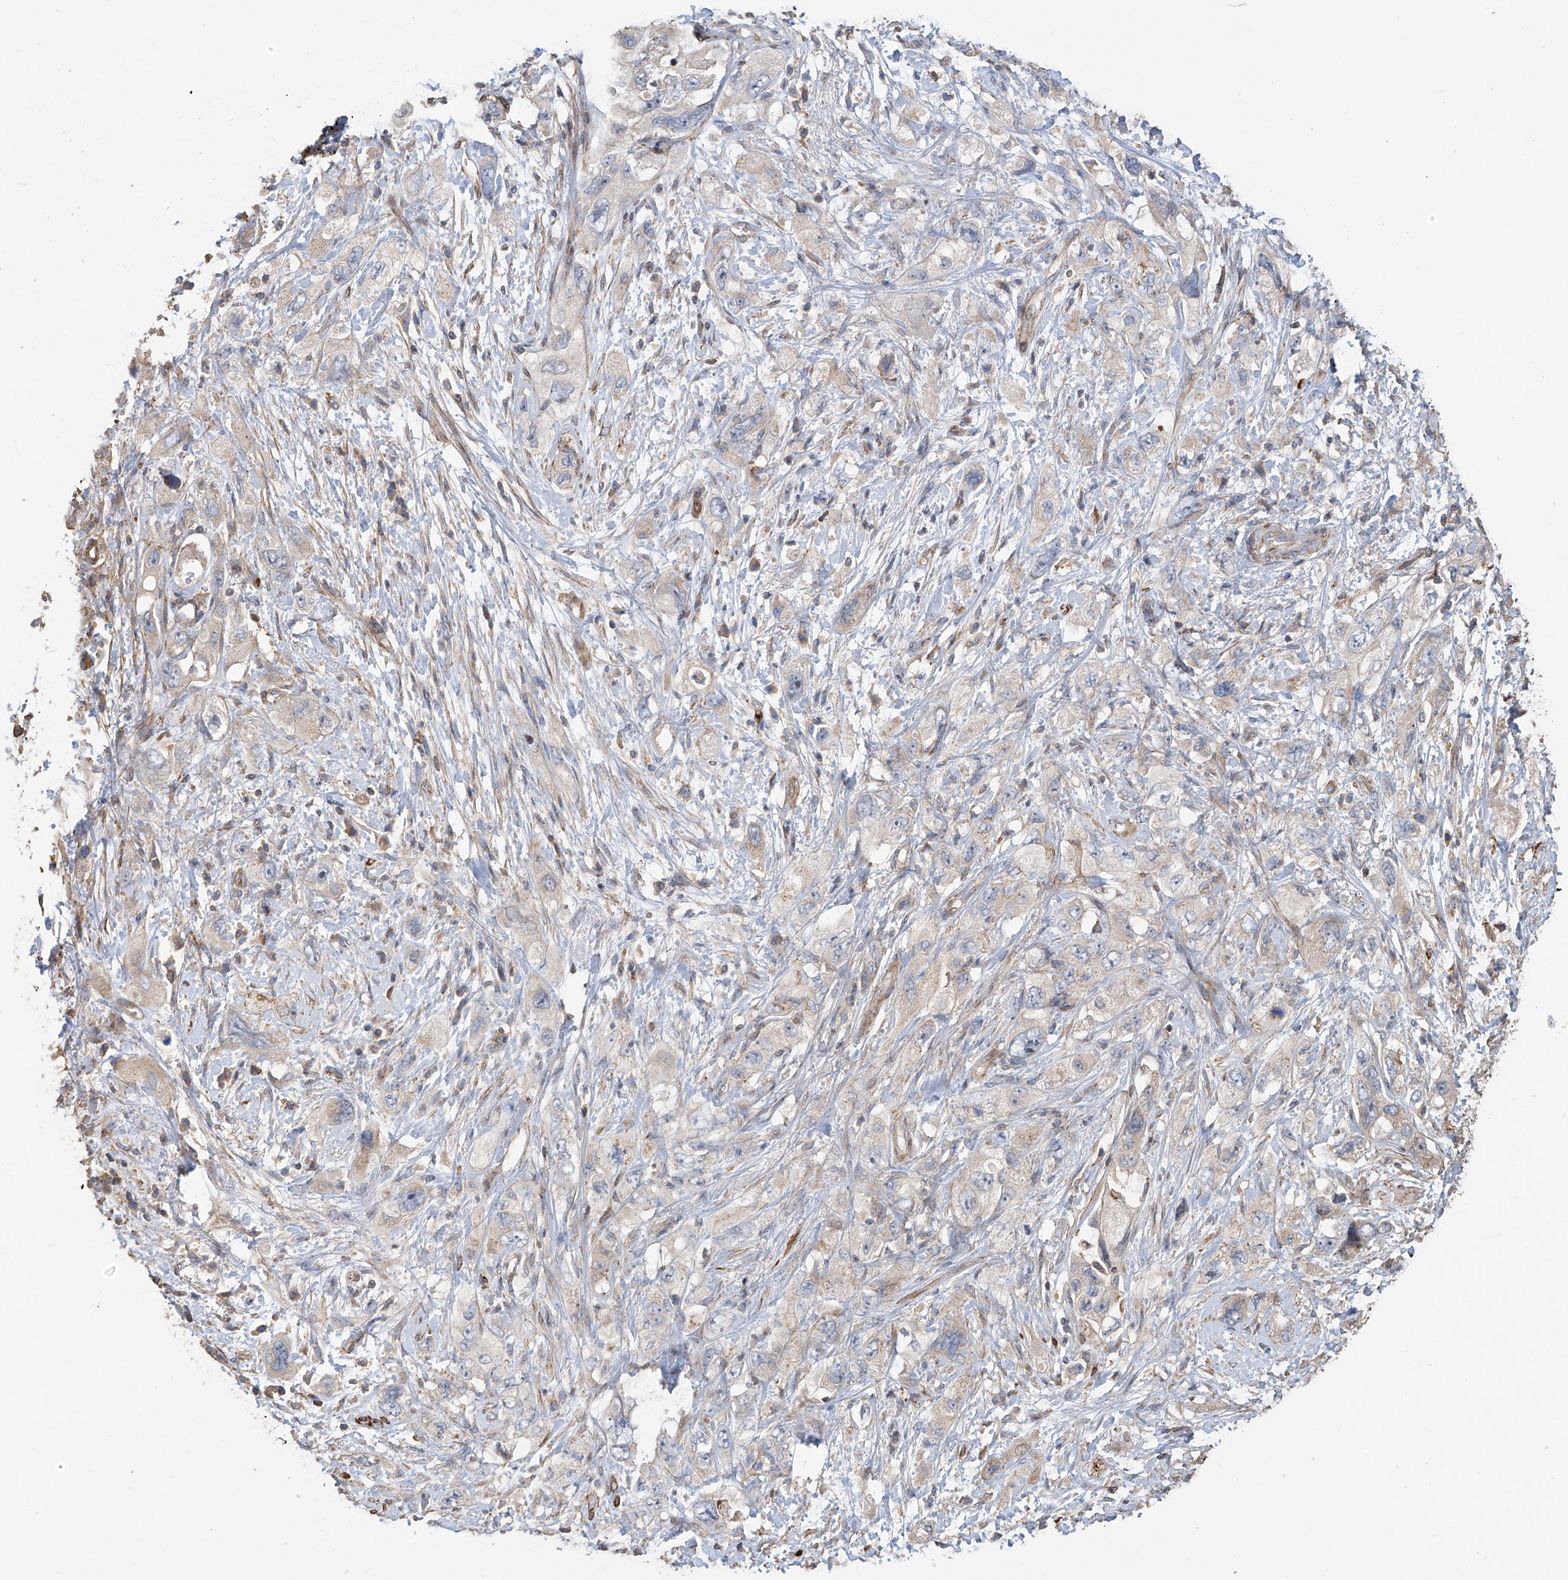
{"staining": {"intensity": "weak", "quantity": "<25%", "location": "cytoplasmic/membranous"}, "tissue": "pancreatic cancer", "cell_type": "Tumor cells", "image_type": "cancer", "snomed": [{"axis": "morphology", "description": "Adenocarcinoma, NOS"}, {"axis": "topography", "description": "Pancreas"}], "caption": "Tumor cells are negative for protein expression in human adenocarcinoma (pancreatic).", "gene": "SLC43A3", "patient": {"sex": "female", "age": 73}}